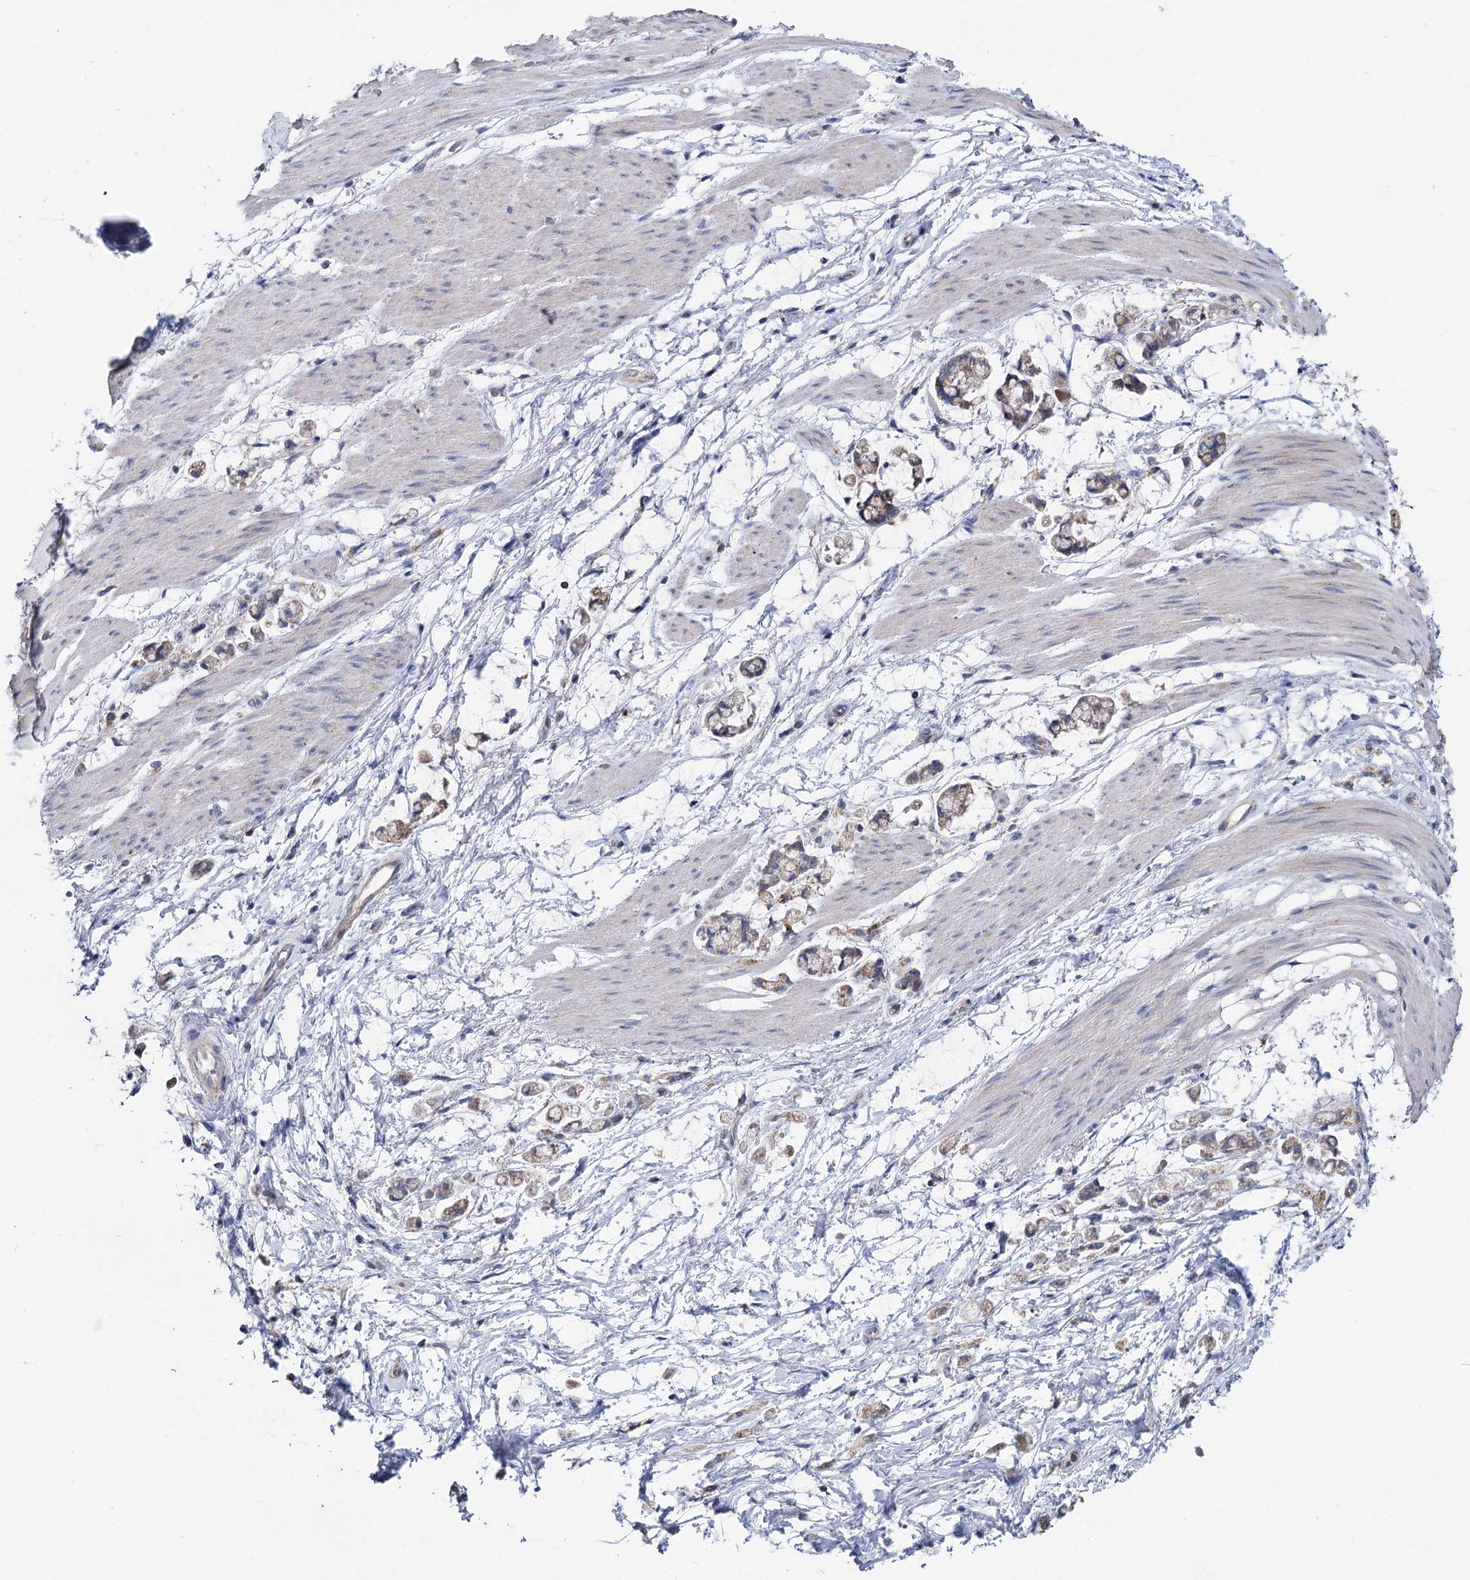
{"staining": {"intensity": "moderate", "quantity": ">75%", "location": "cytoplasmic/membranous"}, "tissue": "stomach cancer", "cell_type": "Tumor cells", "image_type": "cancer", "snomed": [{"axis": "morphology", "description": "Adenocarcinoma, NOS"}, {"axis": "topography", "description": "Stomach"}], "caption": "There is medium levels of moderate cytoplasmic/membranous positivity in tumor cells of stomach cancer, as demonstrated by immunohistochemical staining (brown color).", "gene": "ANKRD16", "patient": {"sex": "female", "age": 60}}